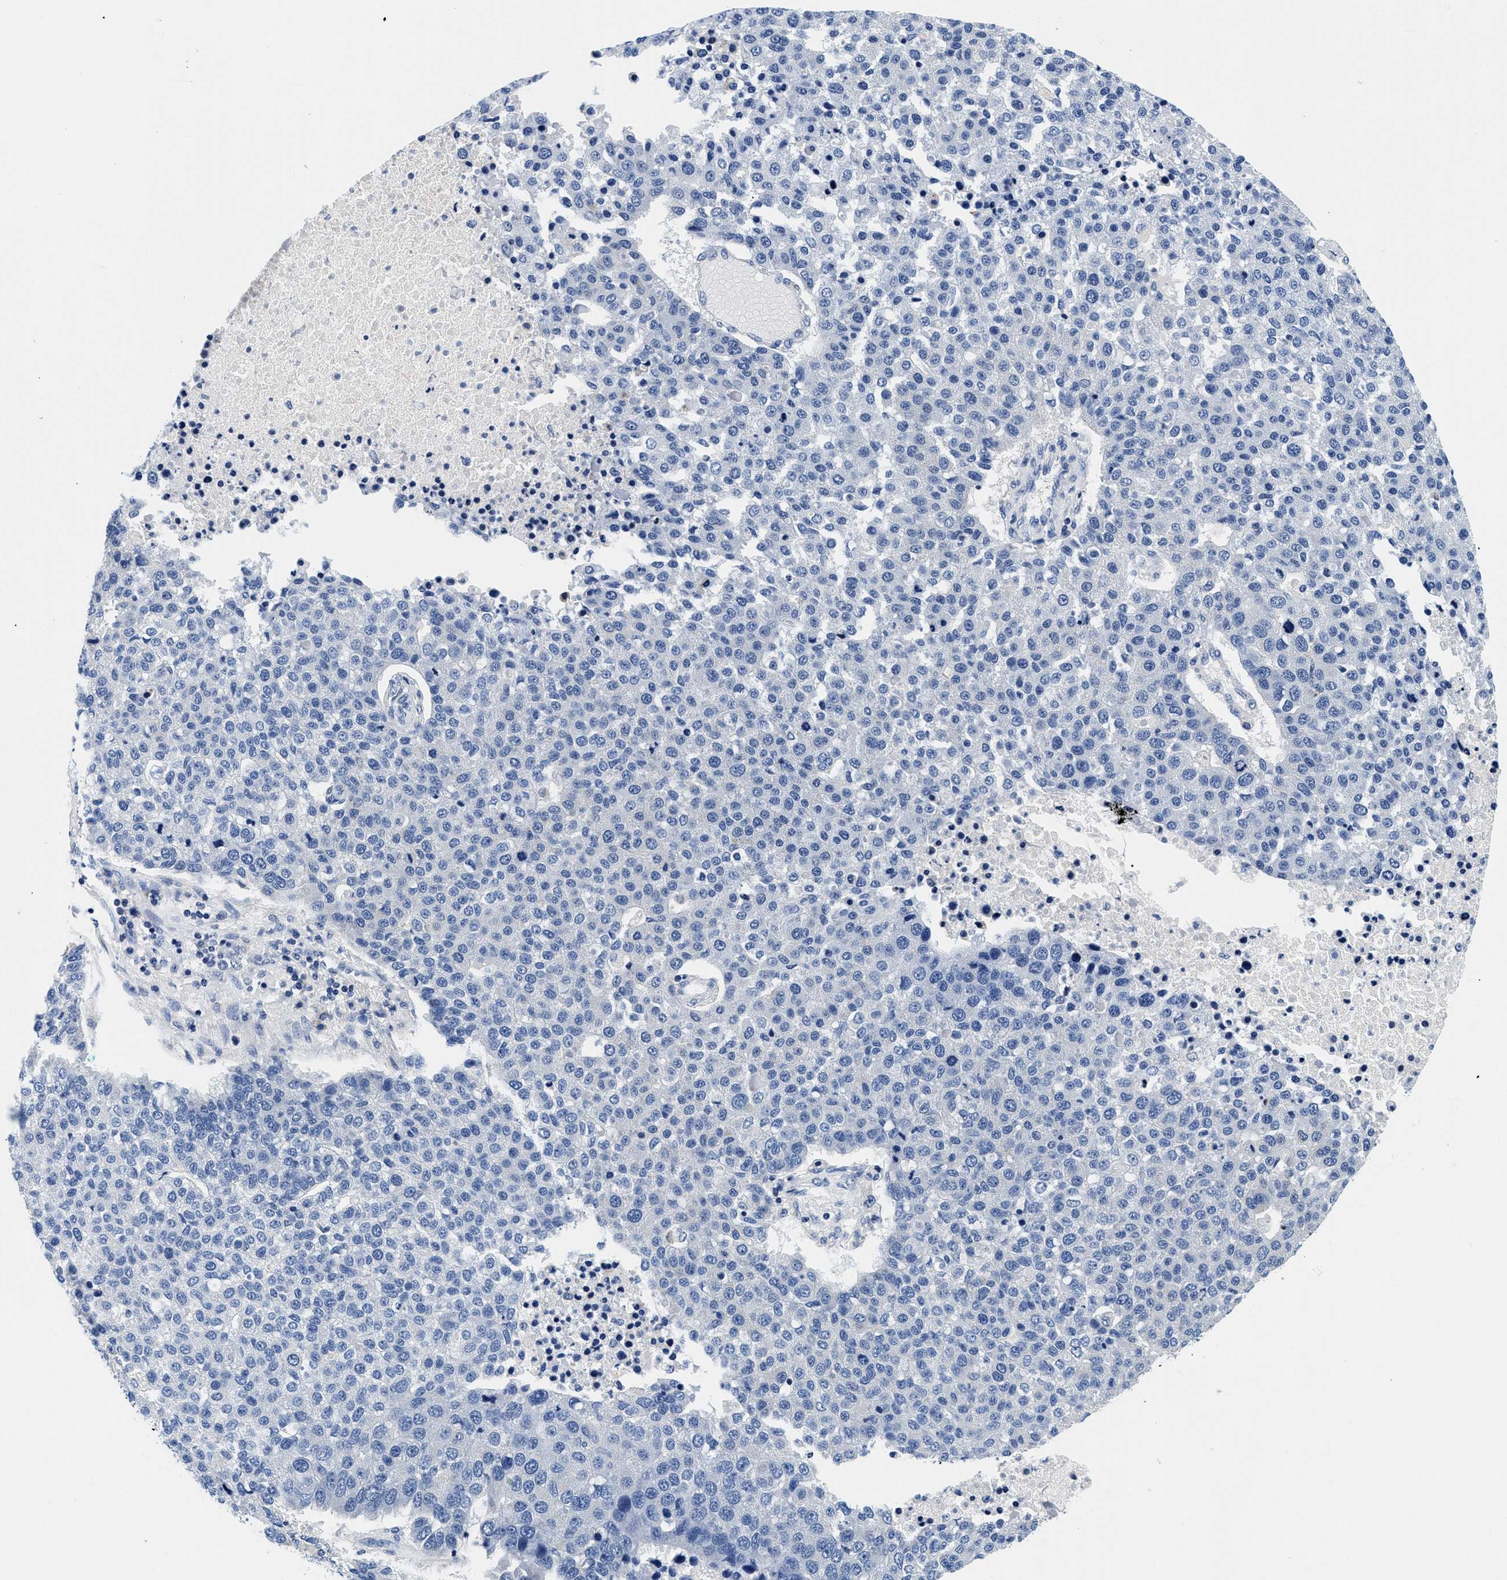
{"staining": {"intensity": "negative", "quantity": "none", "location": "none"}, "tissue": "pancreatic cancer", "cell_type": "Tumor cells", "image_type": "cancer", "snomed": [{"axis": "morphology", "description": "Adenocarcinoma, NOS"}, {"axis": "topography", "description": "Pancreas"}], "caption": "Immunohistochemical staining of pancreatic cancer (adenocarcinoma) demonstrates no significant positivity in tumor cells.", "gene": "MEA1", "patient": {"sex": "female", "age": 61}}